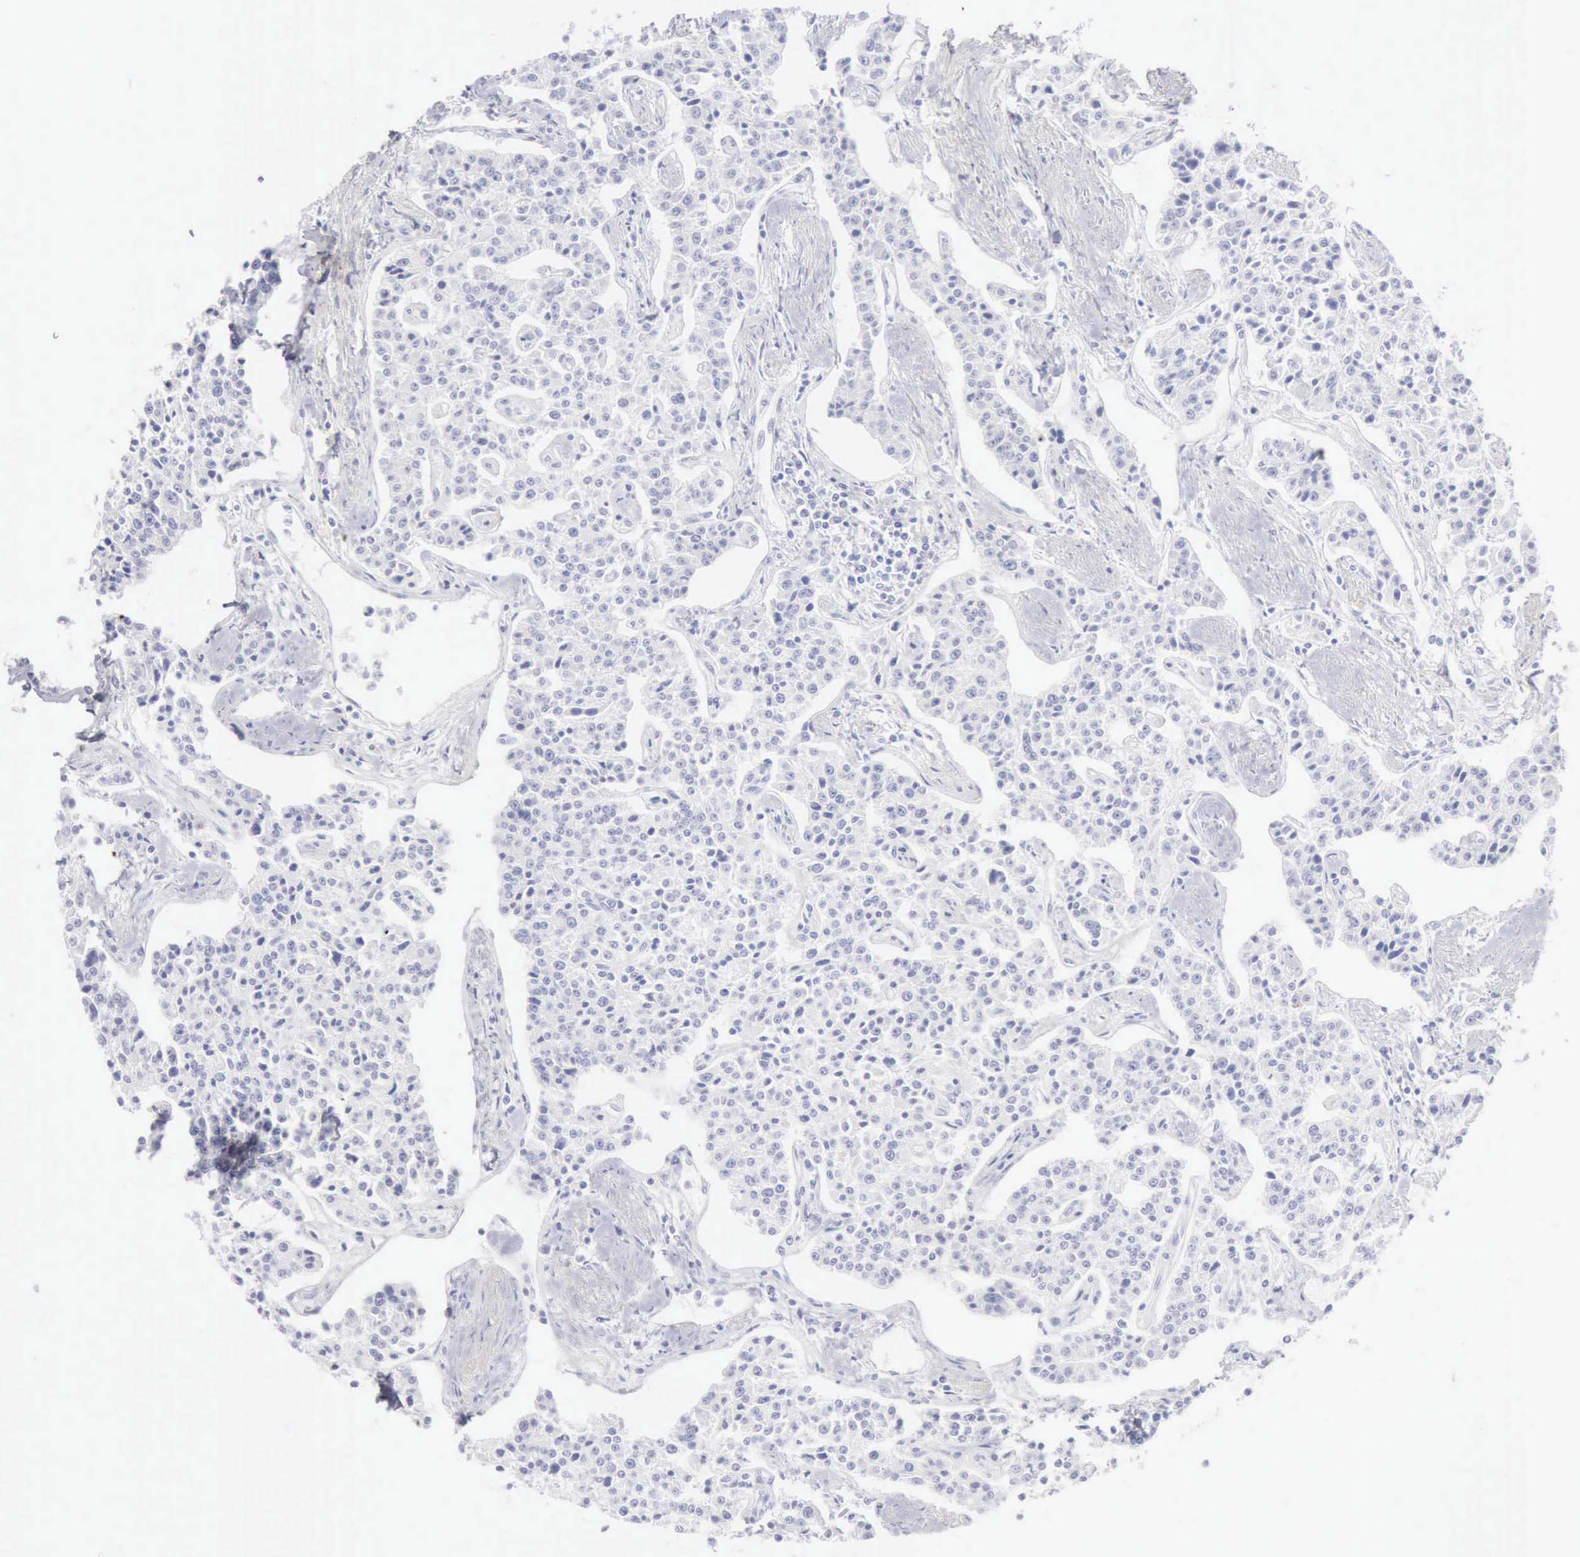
{"staining": {"intensity": "negative", "quantity": "none", "location": "none"}, "tissue": "carcinoid", "cell_type": "Tumor cells", "image_type": "cancer", "snomed": [{"axis": "morphology", "description": "Carcinoid, malignant, NOS"}, {"axis": "topography", "description": "Stomach"}], "caption": "IHC image of neoplastic tissue: human carcinoid (malignant) stained with DAB (3,3'-diaminobenzidine) shows no significant protein expression in tumor cells.", "gene": "KRT10", "patient": {"sex": "female", "age": 76}}